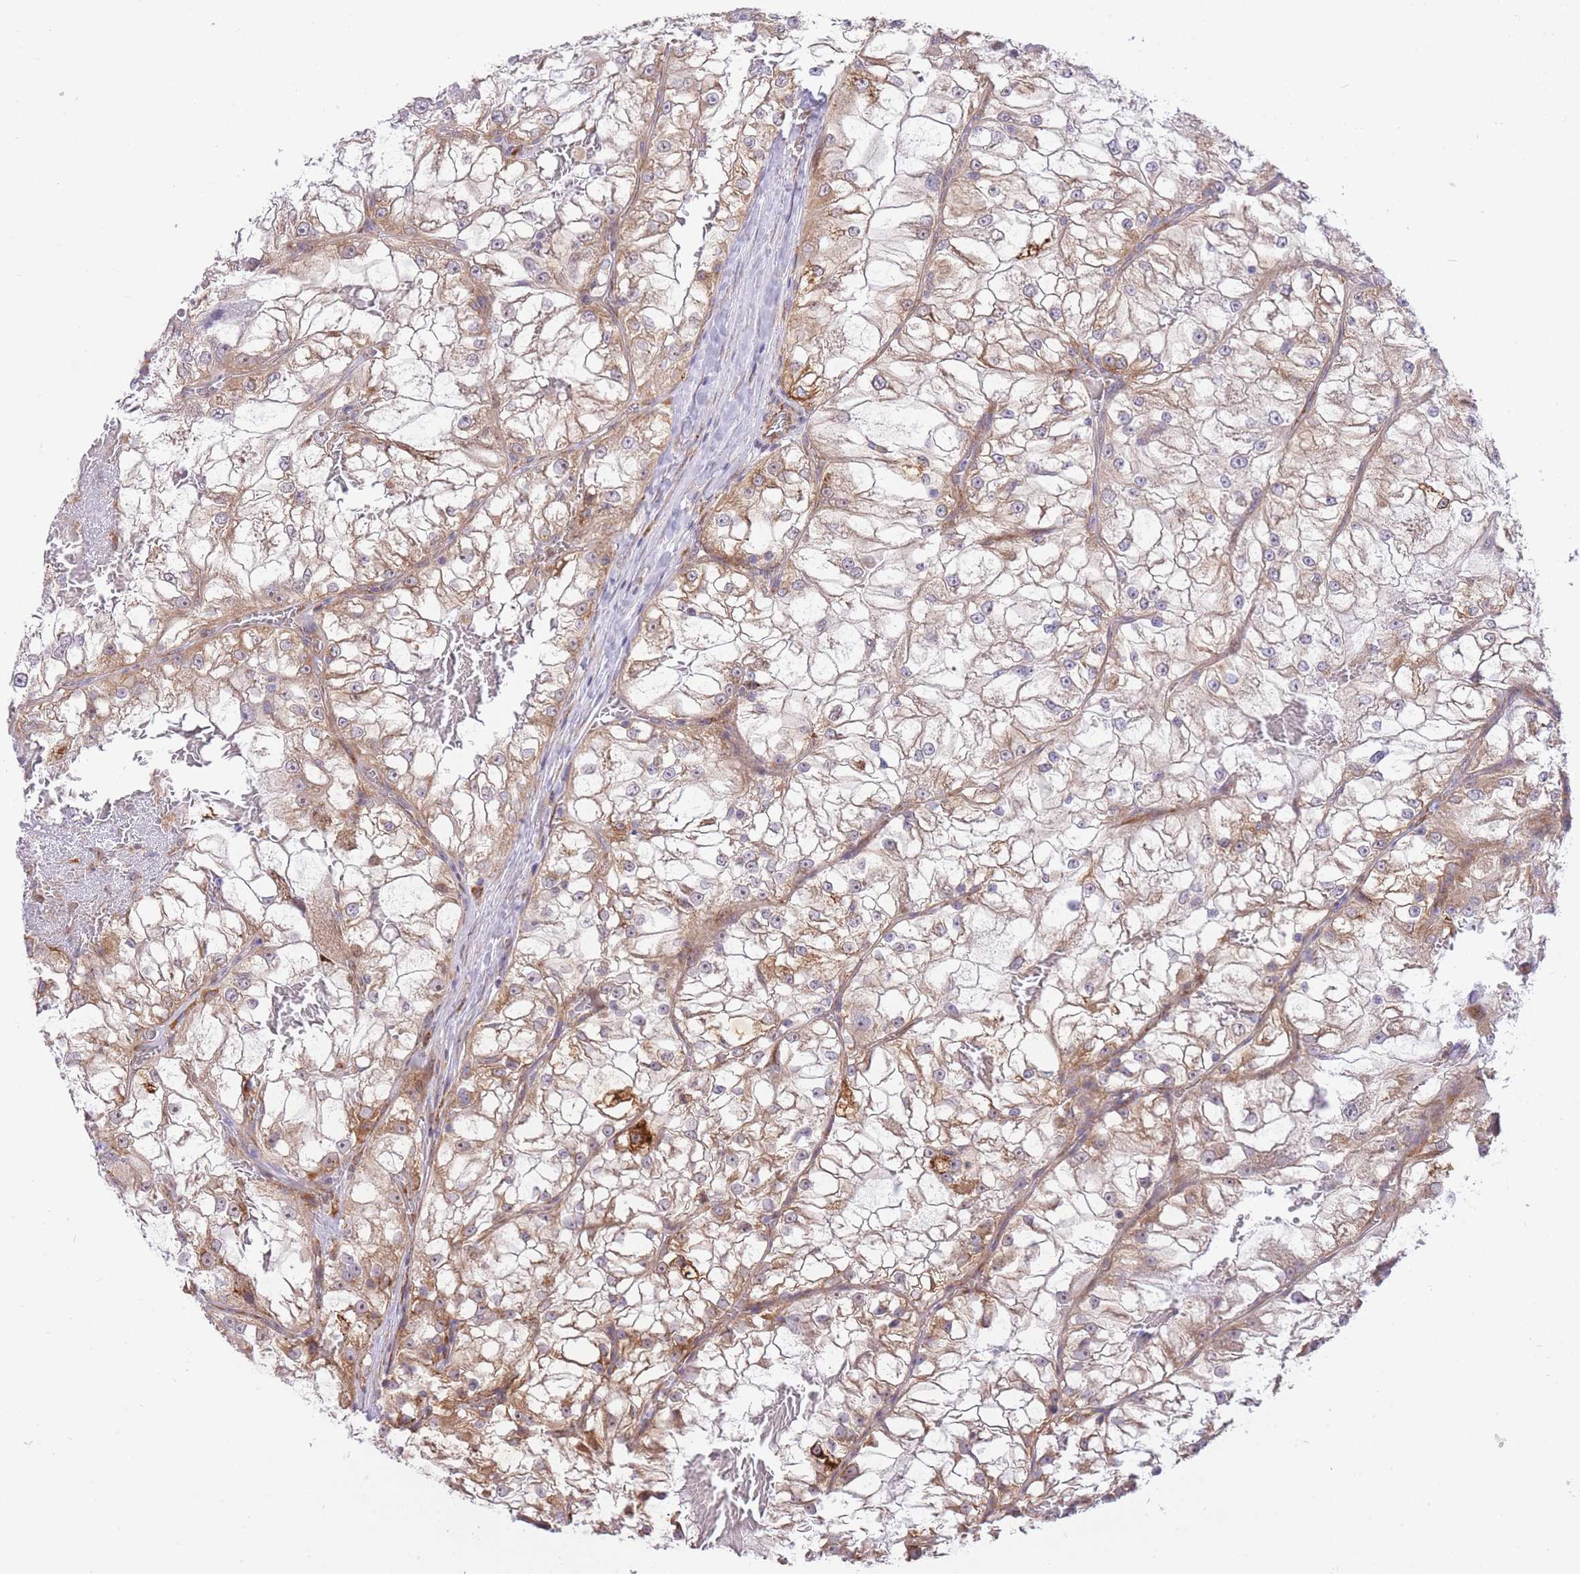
{"staining": {"intensity": "moderate", "quantity": "25%-75%", "location": "cytoplasmic/membranous"}, "tissue": "renal cancer", "cell_type": "Tumor cells", "image_type": "cancer", "snomed": [{"axis": "morphology", "description": "Adenocarcinoma, NOS"}, {"axis": "topography", "description": "Kidney"}], "caption": "Renal cancer stained with a brown dye demonstrates moderate cytoplasmic/membranous positive positivity in approximately 25%-75% of tumor cells.", "gene": "EXOSC8", "patient": {"sex": "female", "age": 72}}